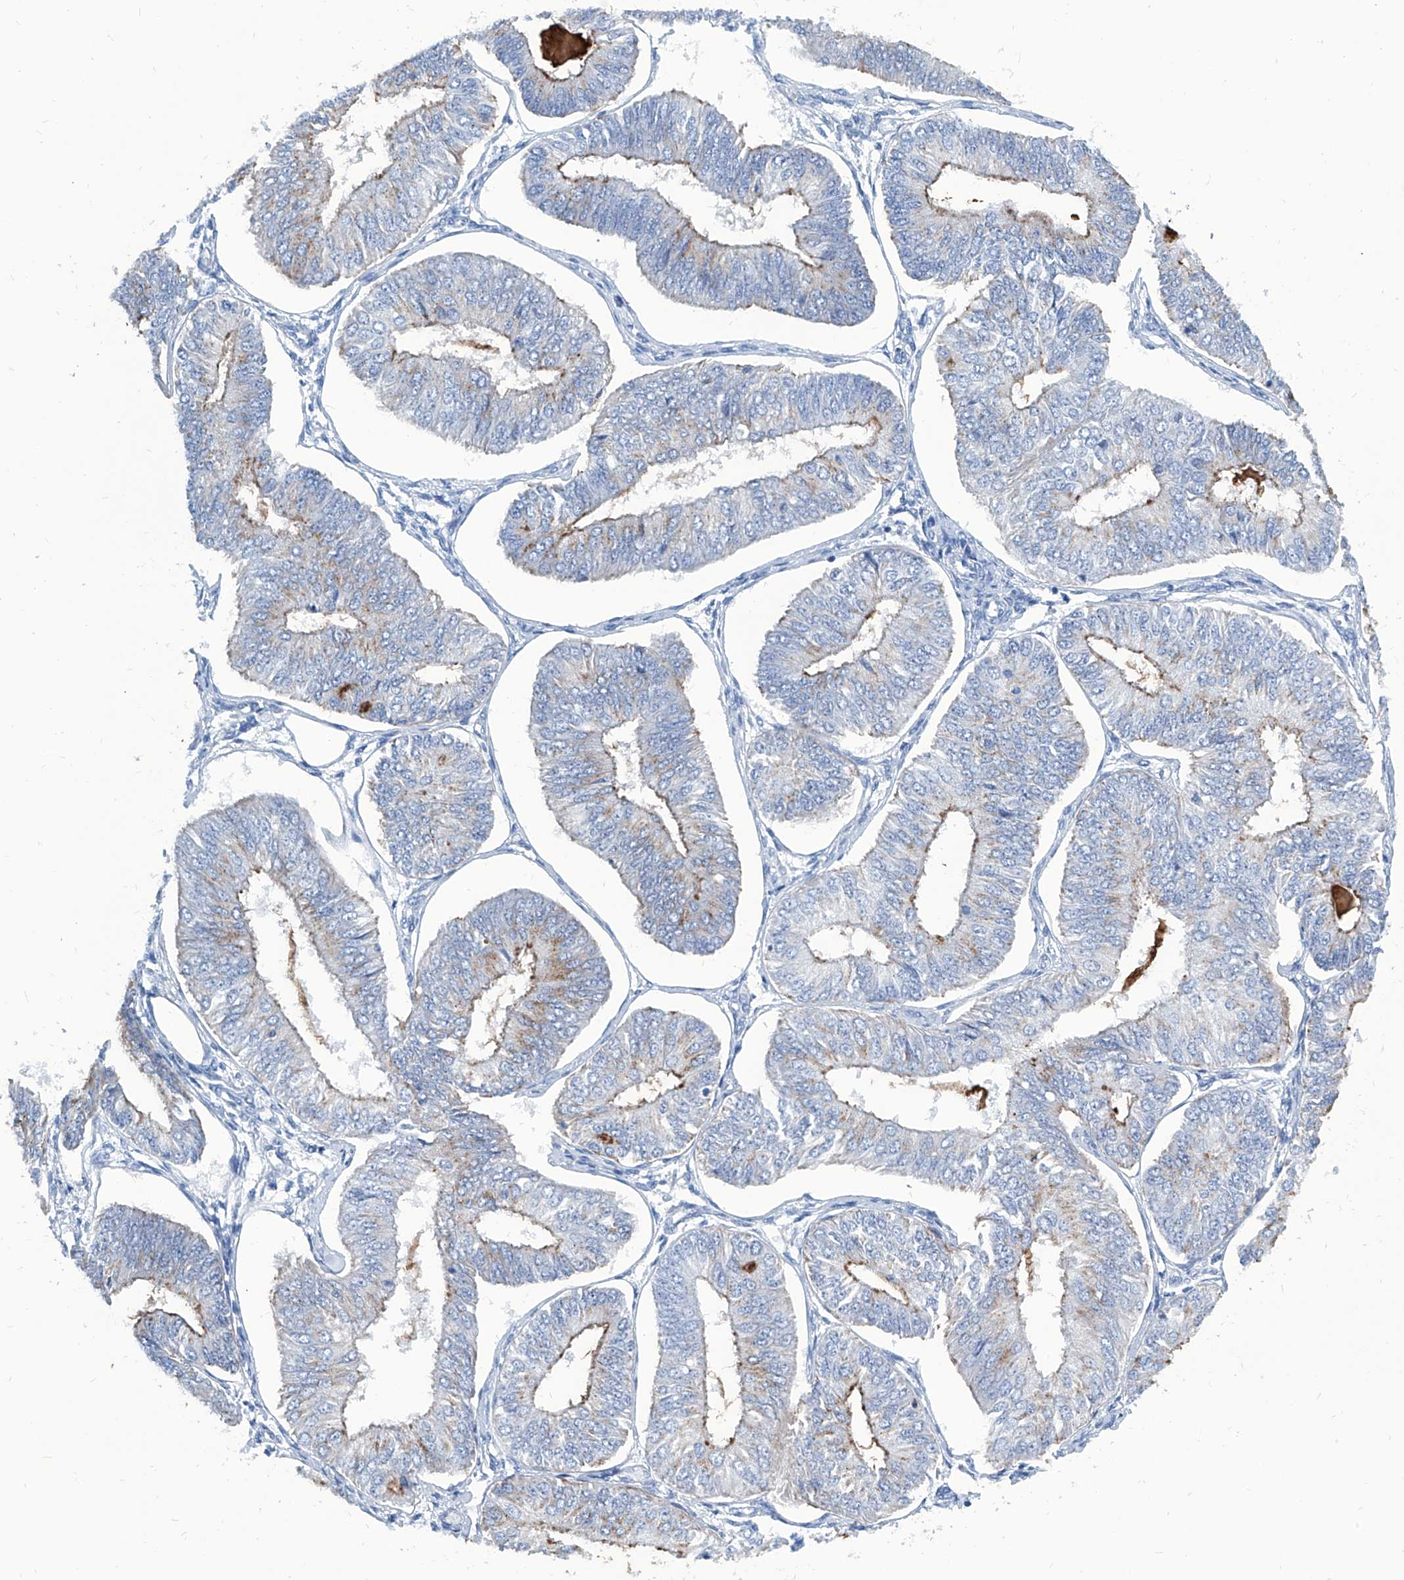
{"staining": {"intensity": "moderate", "quantity": "<25%", "location": "cytoplasmic/membranous"}, "tissue": "endometrial cancer", "cell_type": "Tumor cells", "image_type": "cancer", "snomed": [{"axis": "morphology", "description": "Adenocarcinoma, NOS"}, {"axis": "topography", "description": "Endometrium"}], "caption": "This is an image of IHC staining of endometrial cancer, which shows moderate expression in the cytoplasmic/membranous of tumor cells.", "gene": "ZNF519", "patient": {"sex": "female", "age": 58}}